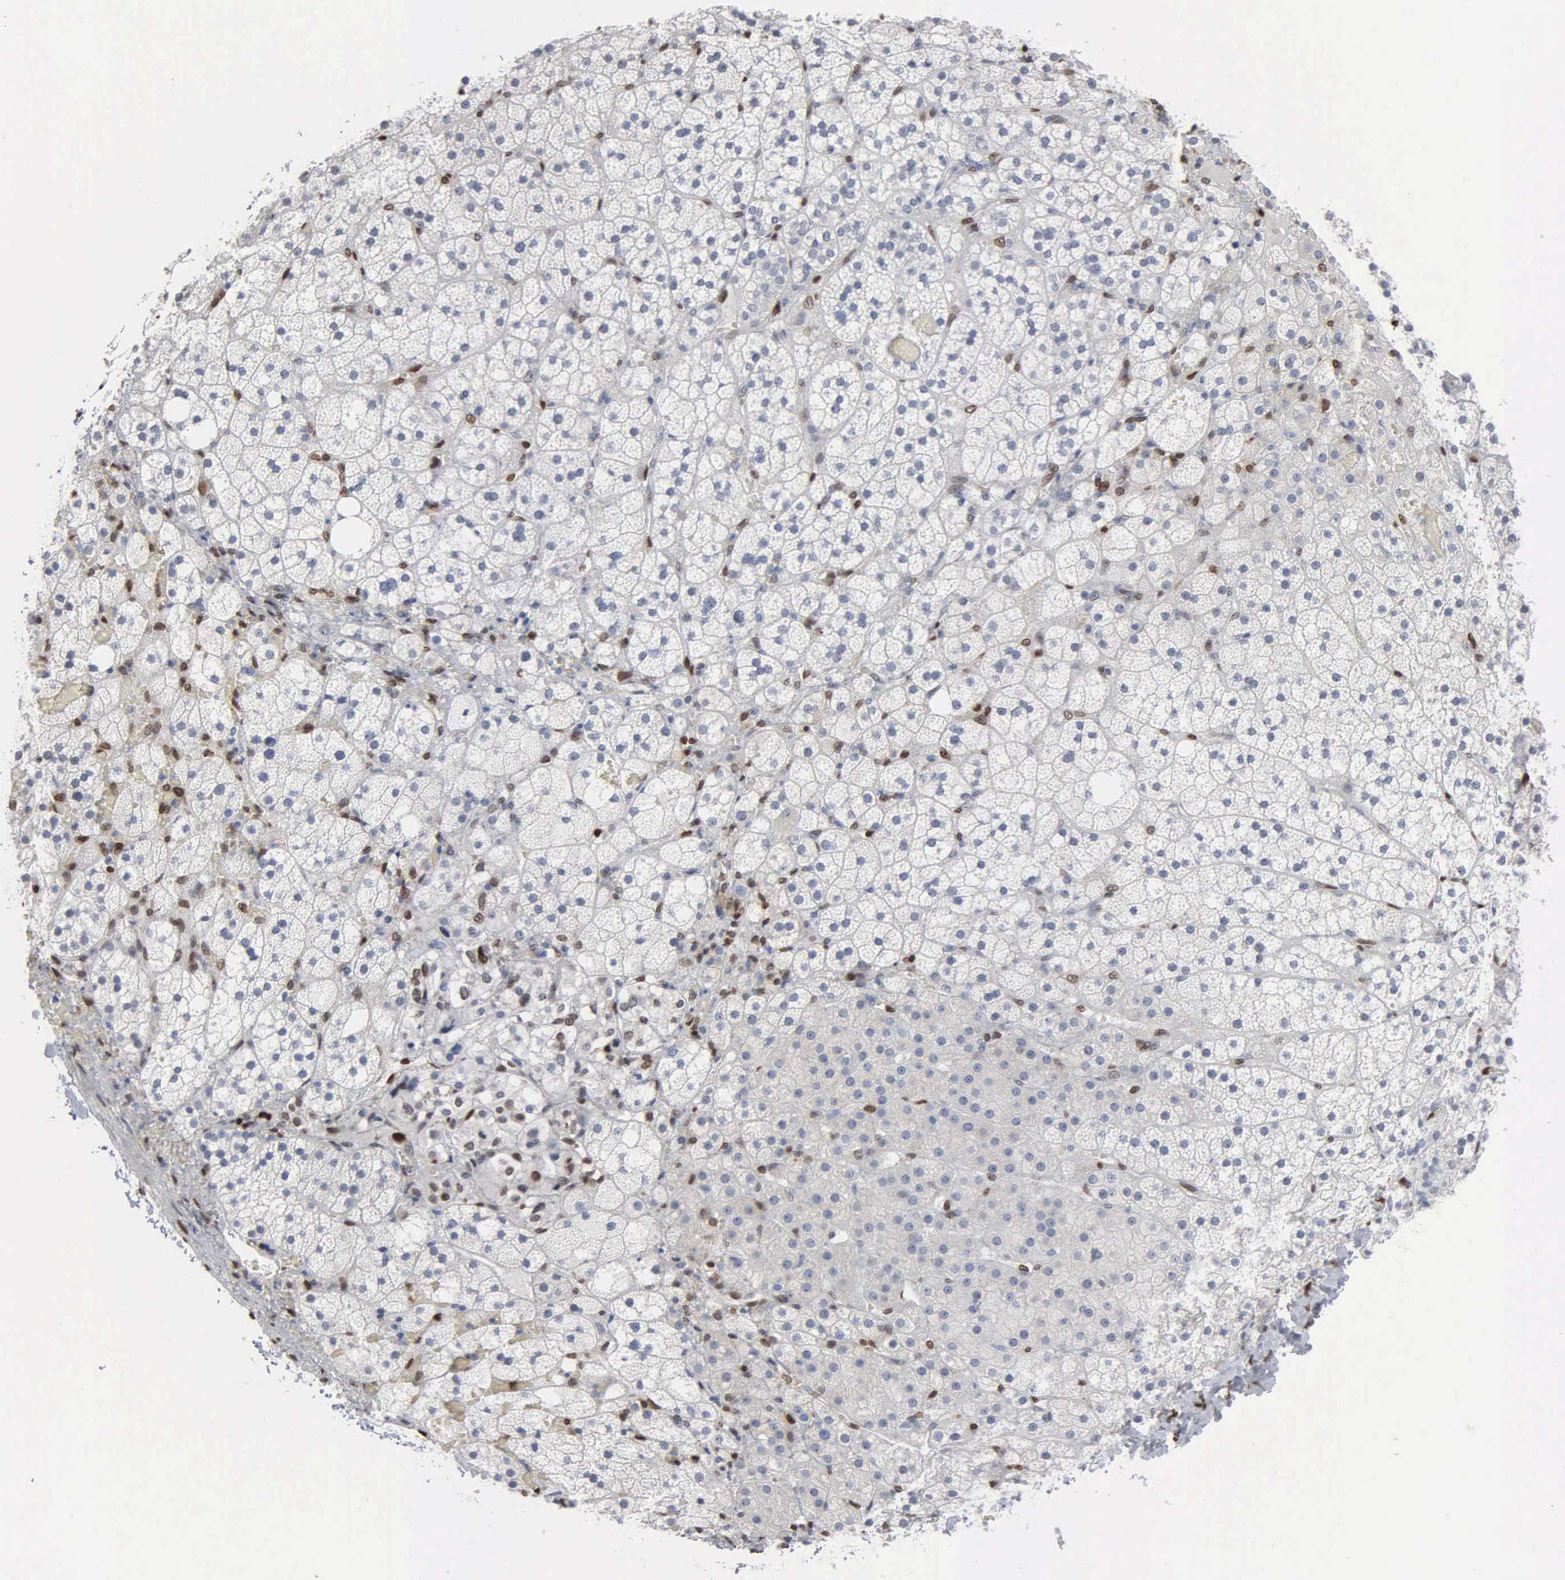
{"staining": {"intensity": "negative", "quantity": "none", "location": "none"}, "tissue": "adrenal gland", "cell_type": "Glandular cells", "image_type": "normal", "snomed": [{"axis": "morphology", "description": "Normal tissue, NOS"}, {"axis": "topography", "description": "Adrenal gland"}], "caption": "Glandular cells show no significant positivity in benign adrenal gland. The staining was performed using DAB (3,3'-diaminobenzidine) to visualize the protein expression in brown, while the nuclei were stained in blue with hematoxylin (Magnification: 20x).", "gene": "FGF2", "patient": {"sex": "male", "age": 53}}